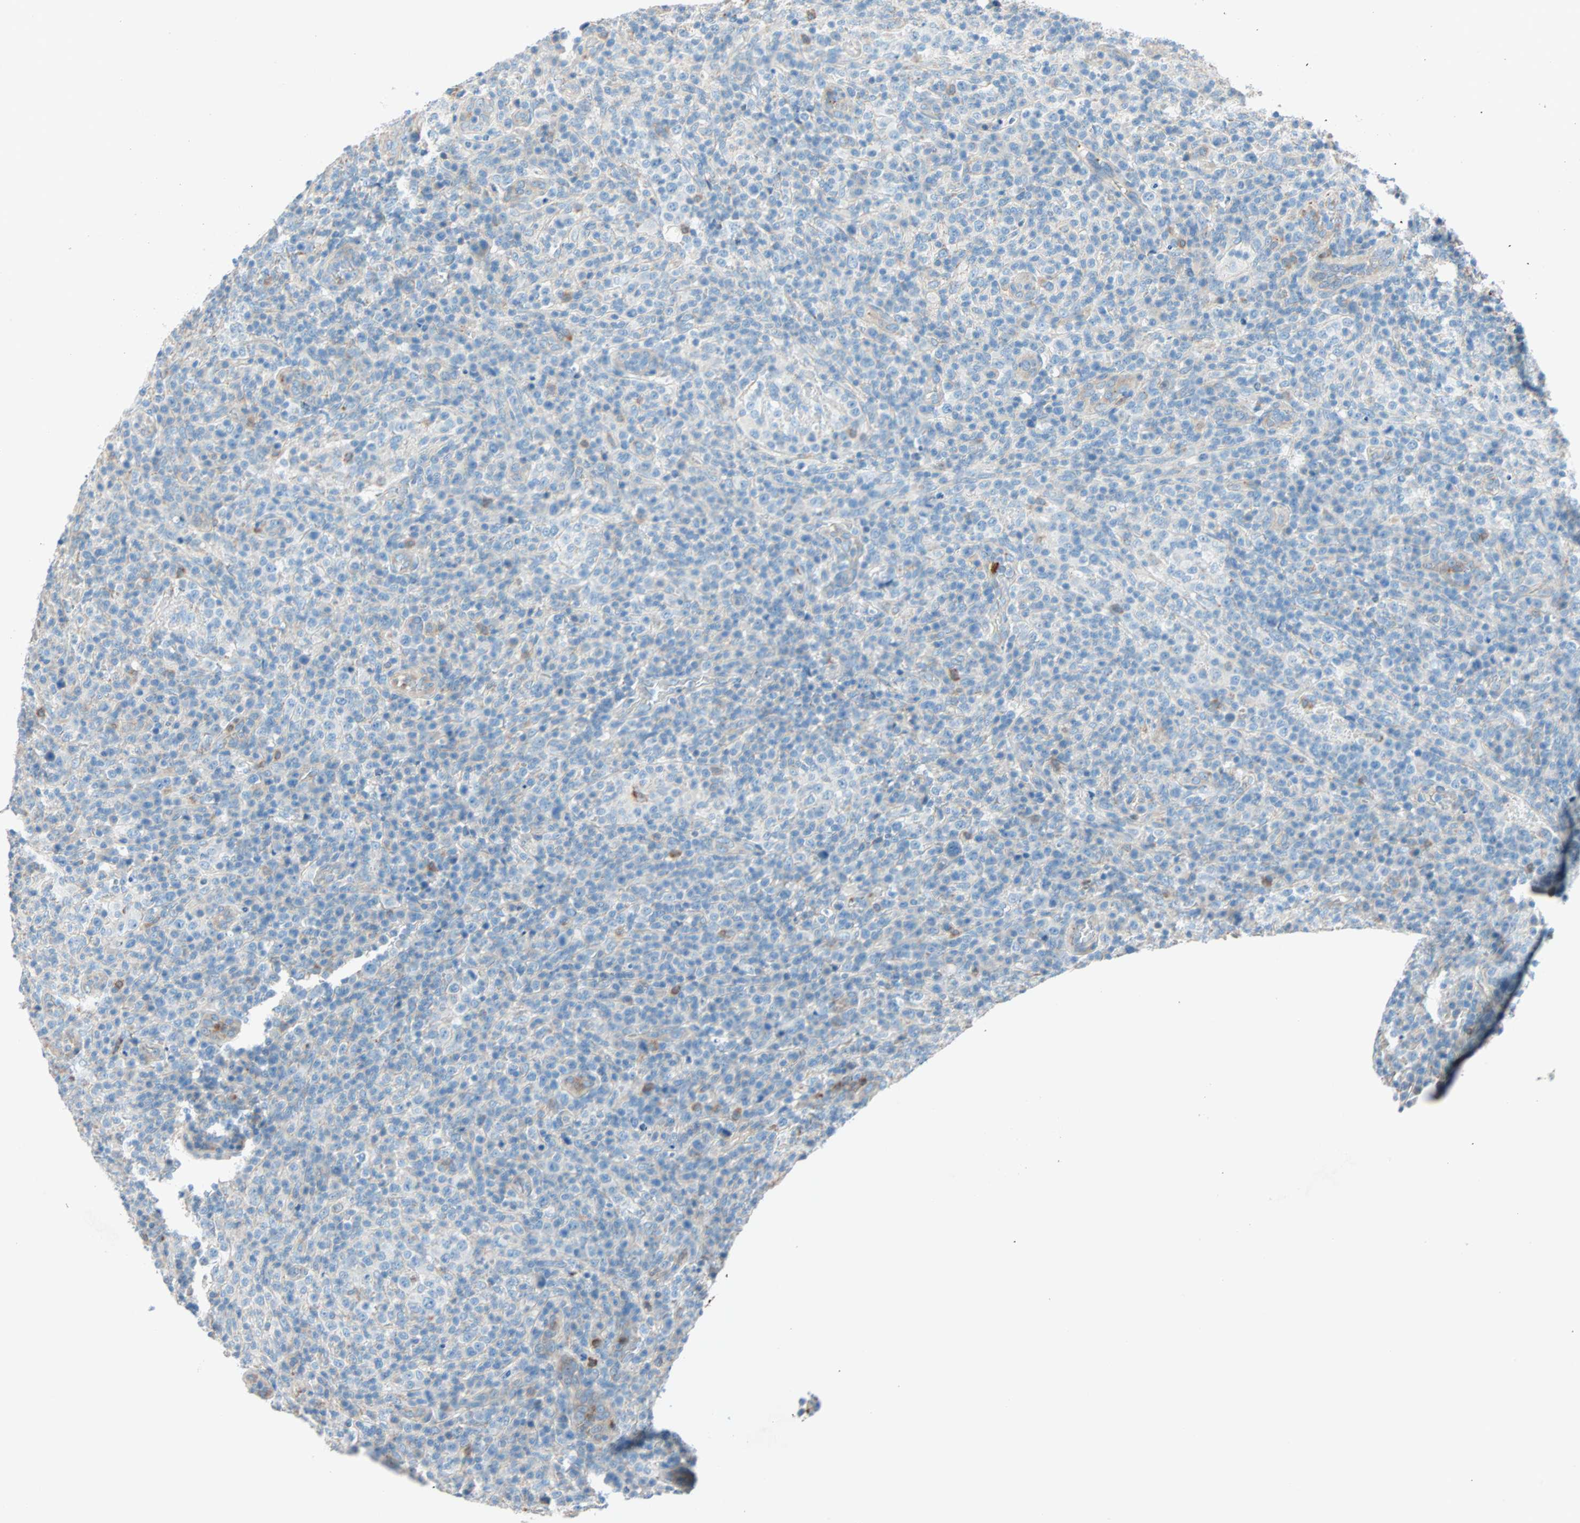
{"staining": {"intensity": "moderate", "quantity": ">75%", "location": "cytoplasmic/membranous"}, "tissue": "lymphoma", "cell_type": "Tumor cells", "image_type": "cancer", "snomed": [{"axis": "morphology", "description": "Malignant lymphoma, non-Hodgkin's type, High grade"}, {"axis": "topography", "description": "Lymph node"}], "caption": "Protein analysis of lymphoma tissue reveals moderate cytoplasmic/membranous staining in approximately >75% of tumor cells.", "gene": "LY6G6F", "patient": {"sex": "female", "age": 76}}